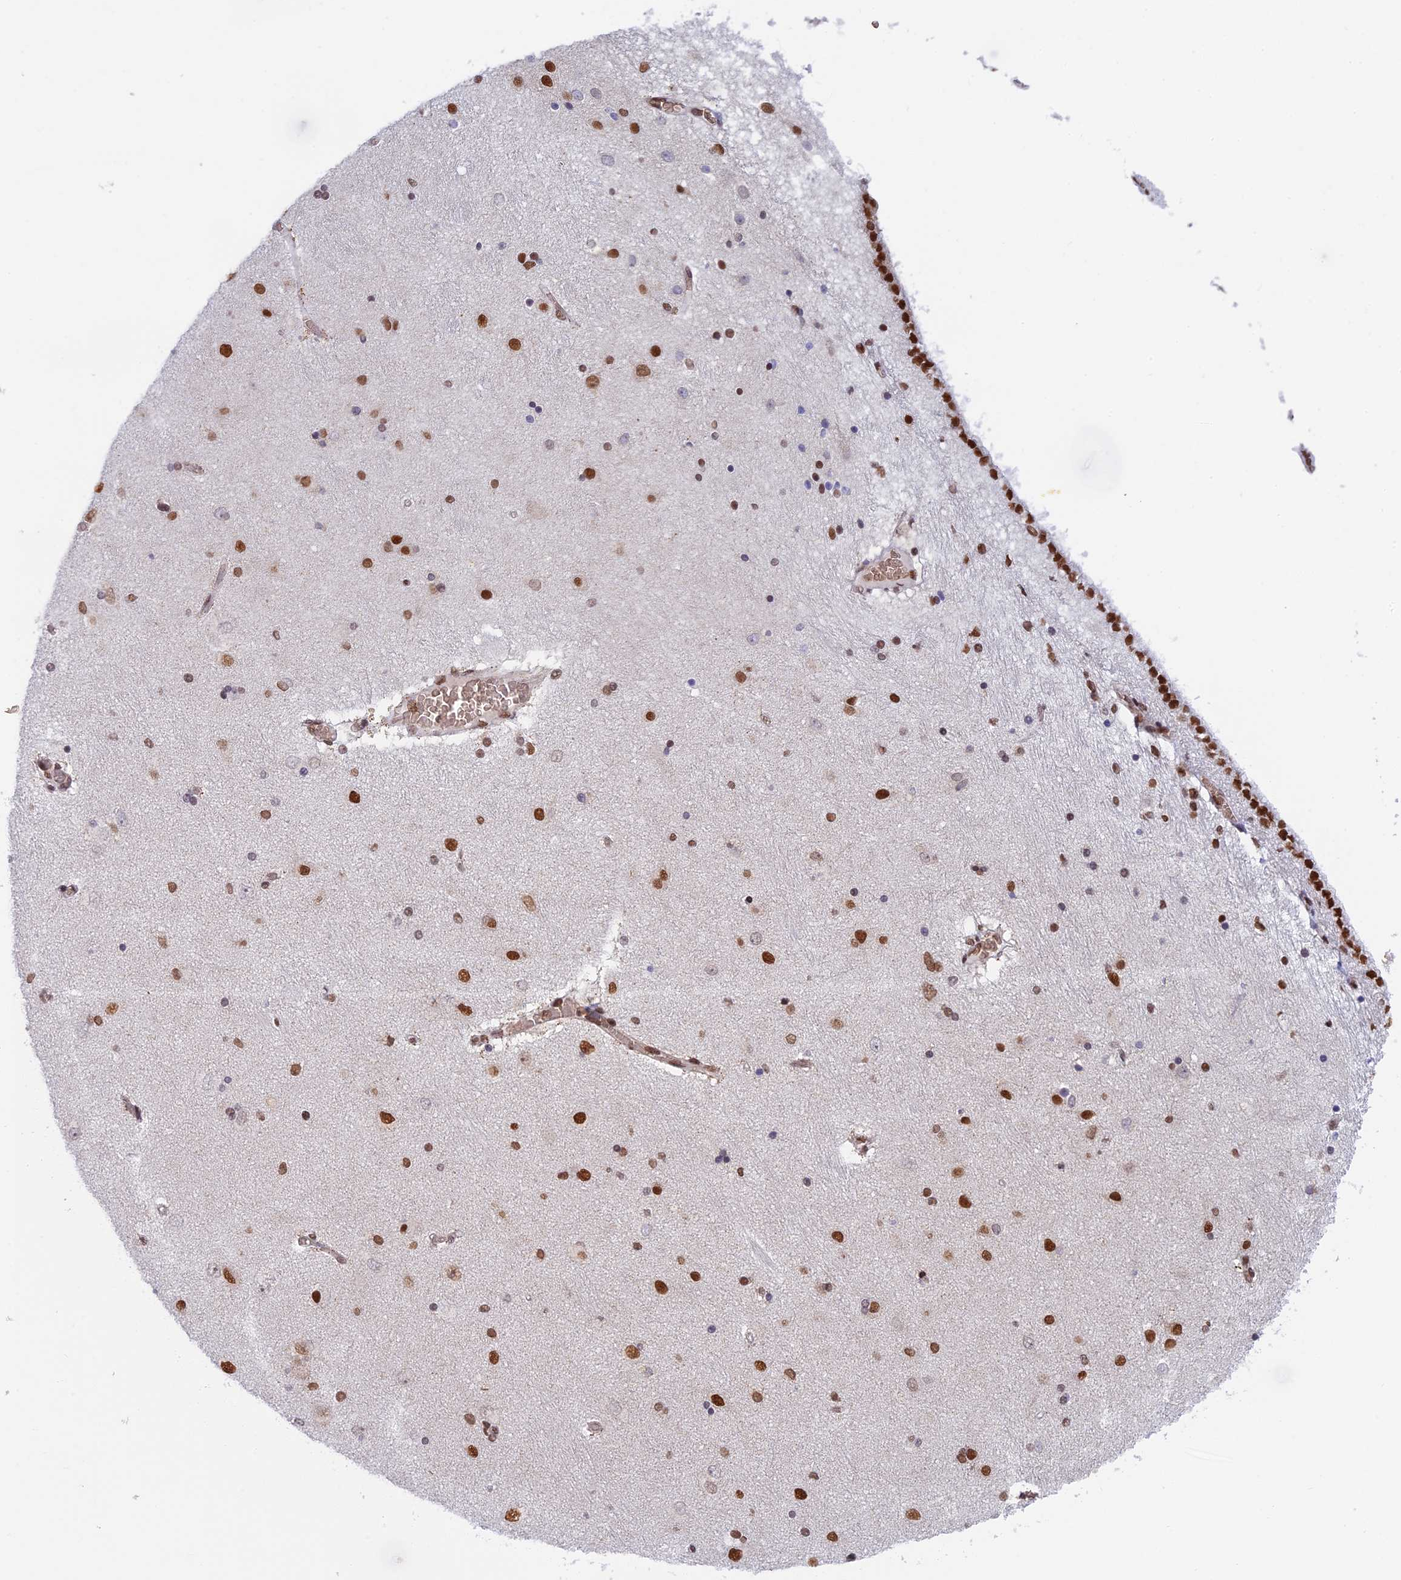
{"staining": {"intensity": "moderate", "quantity": "<25%", "location": "nuclear"}, "tissue": "hippocampus", "cell_type": "Glial cells", "image_type": "normal", "snomed": [{"axis": "morphology", "description": "Normal tissue, NOS"}, {"axis": "topography", "description": "Hippocampus"}], "caption": "Immunohistochemical staining of unremarkable human hippocampus reveals low levels of moderate nuclear staining in approximately <25% of glial cells. The staining is performed using DAB brown chromogen to label protein expression. The nuclei are counter-stained blue using hematoxylin.", "gene": "EEF1AKMT3", "patient": {"sex": "female", "age": 54}}